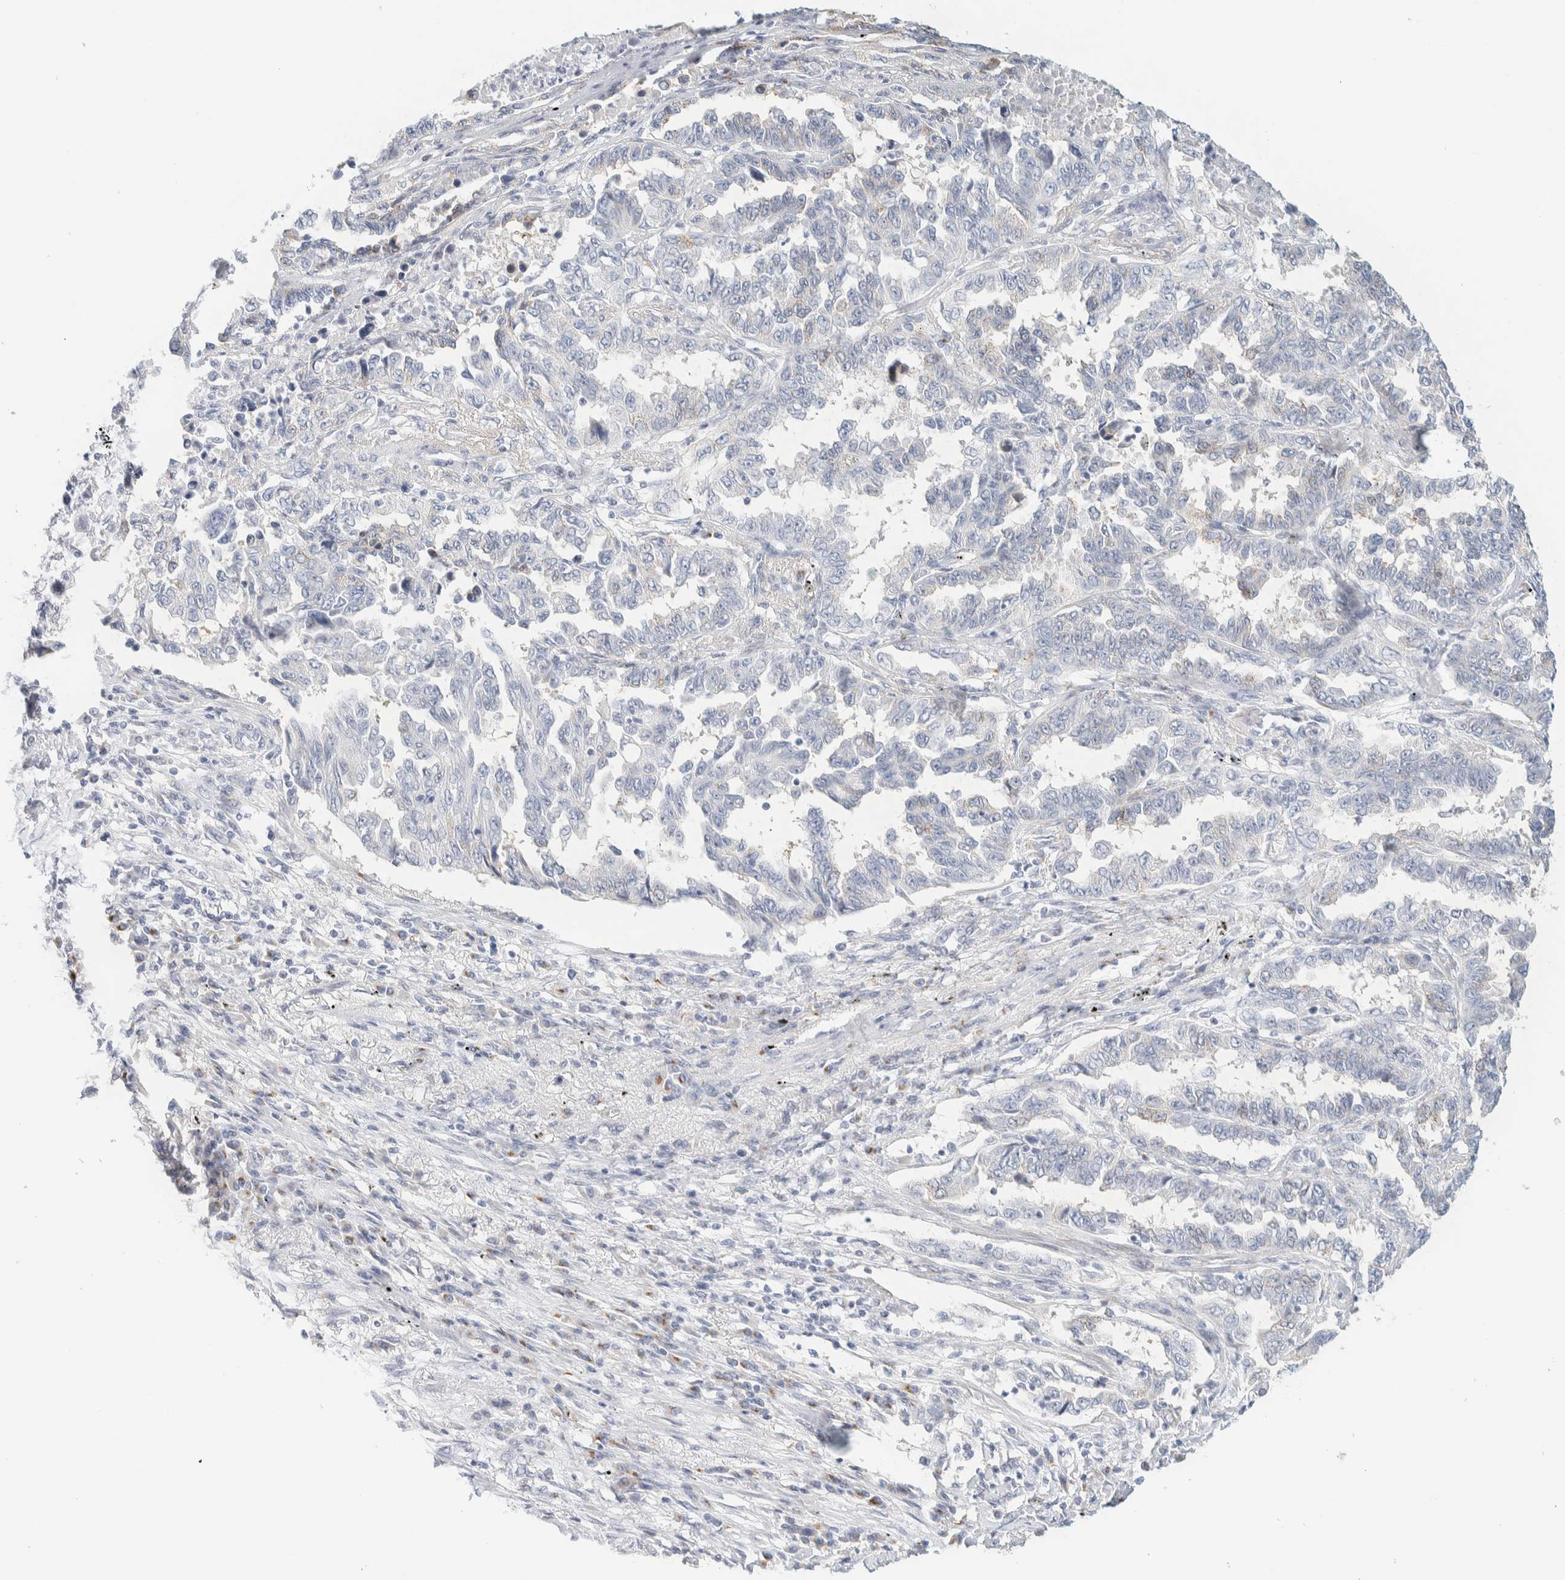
{"staining": {"intensity": "negative", "quantity": "none", "location": "none"}, "tissue": "lung cancer", "cell_type": "Tumor cells", "image_type": "cancer", "snomed": [{"axis": "morphology", "description": "Adenocarcinoma, NOS"}, {"axis": "topography", "description": "Lung"}], "caption": "Tumor cells are negative for protein expression in human adenocarcinoma (lung).", "gene": "SPNS3", "patient": {"sex": "female", "age": 51}}